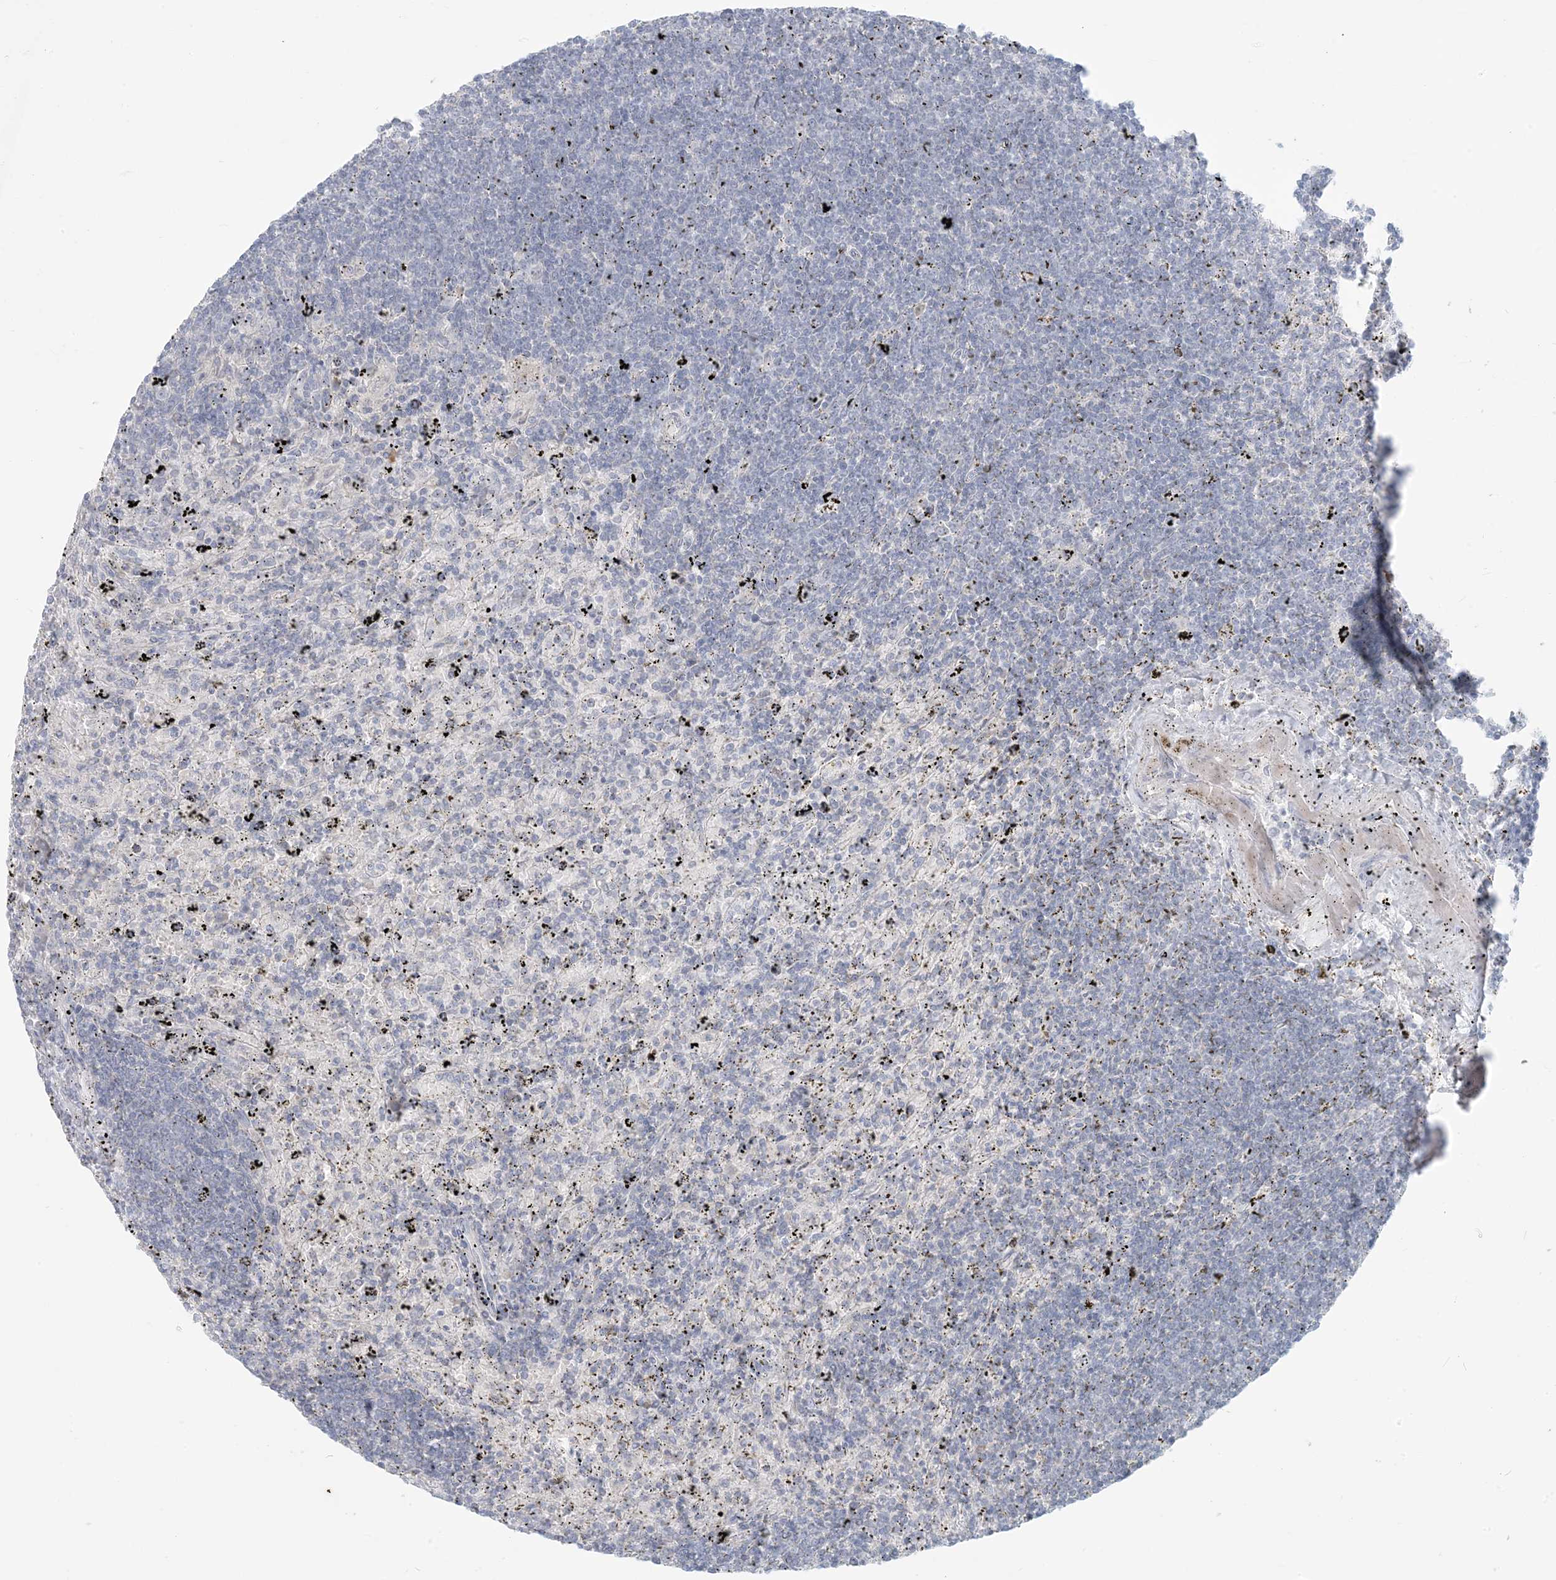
{"staining": {"intensity": "negative", "quantity": "none", "location": "none"}, "tissue": "lymphoma", "cell_type": "Tumor cells", "image_type": "cancer", "snomed": [{"axis": "morphology", "description": "Malignant lymphoma, non-Hodgkin's type, Low grade"}, {"axis": "topography", "description": "Spleen"}], "caption": "The photomicrograph shows no significant staining in tumor cells of malignant lymphoma, non-Hodgkin's type (low-grade).", "gene": "SCML1", "patient": {"sex": "male", "age": 76}}